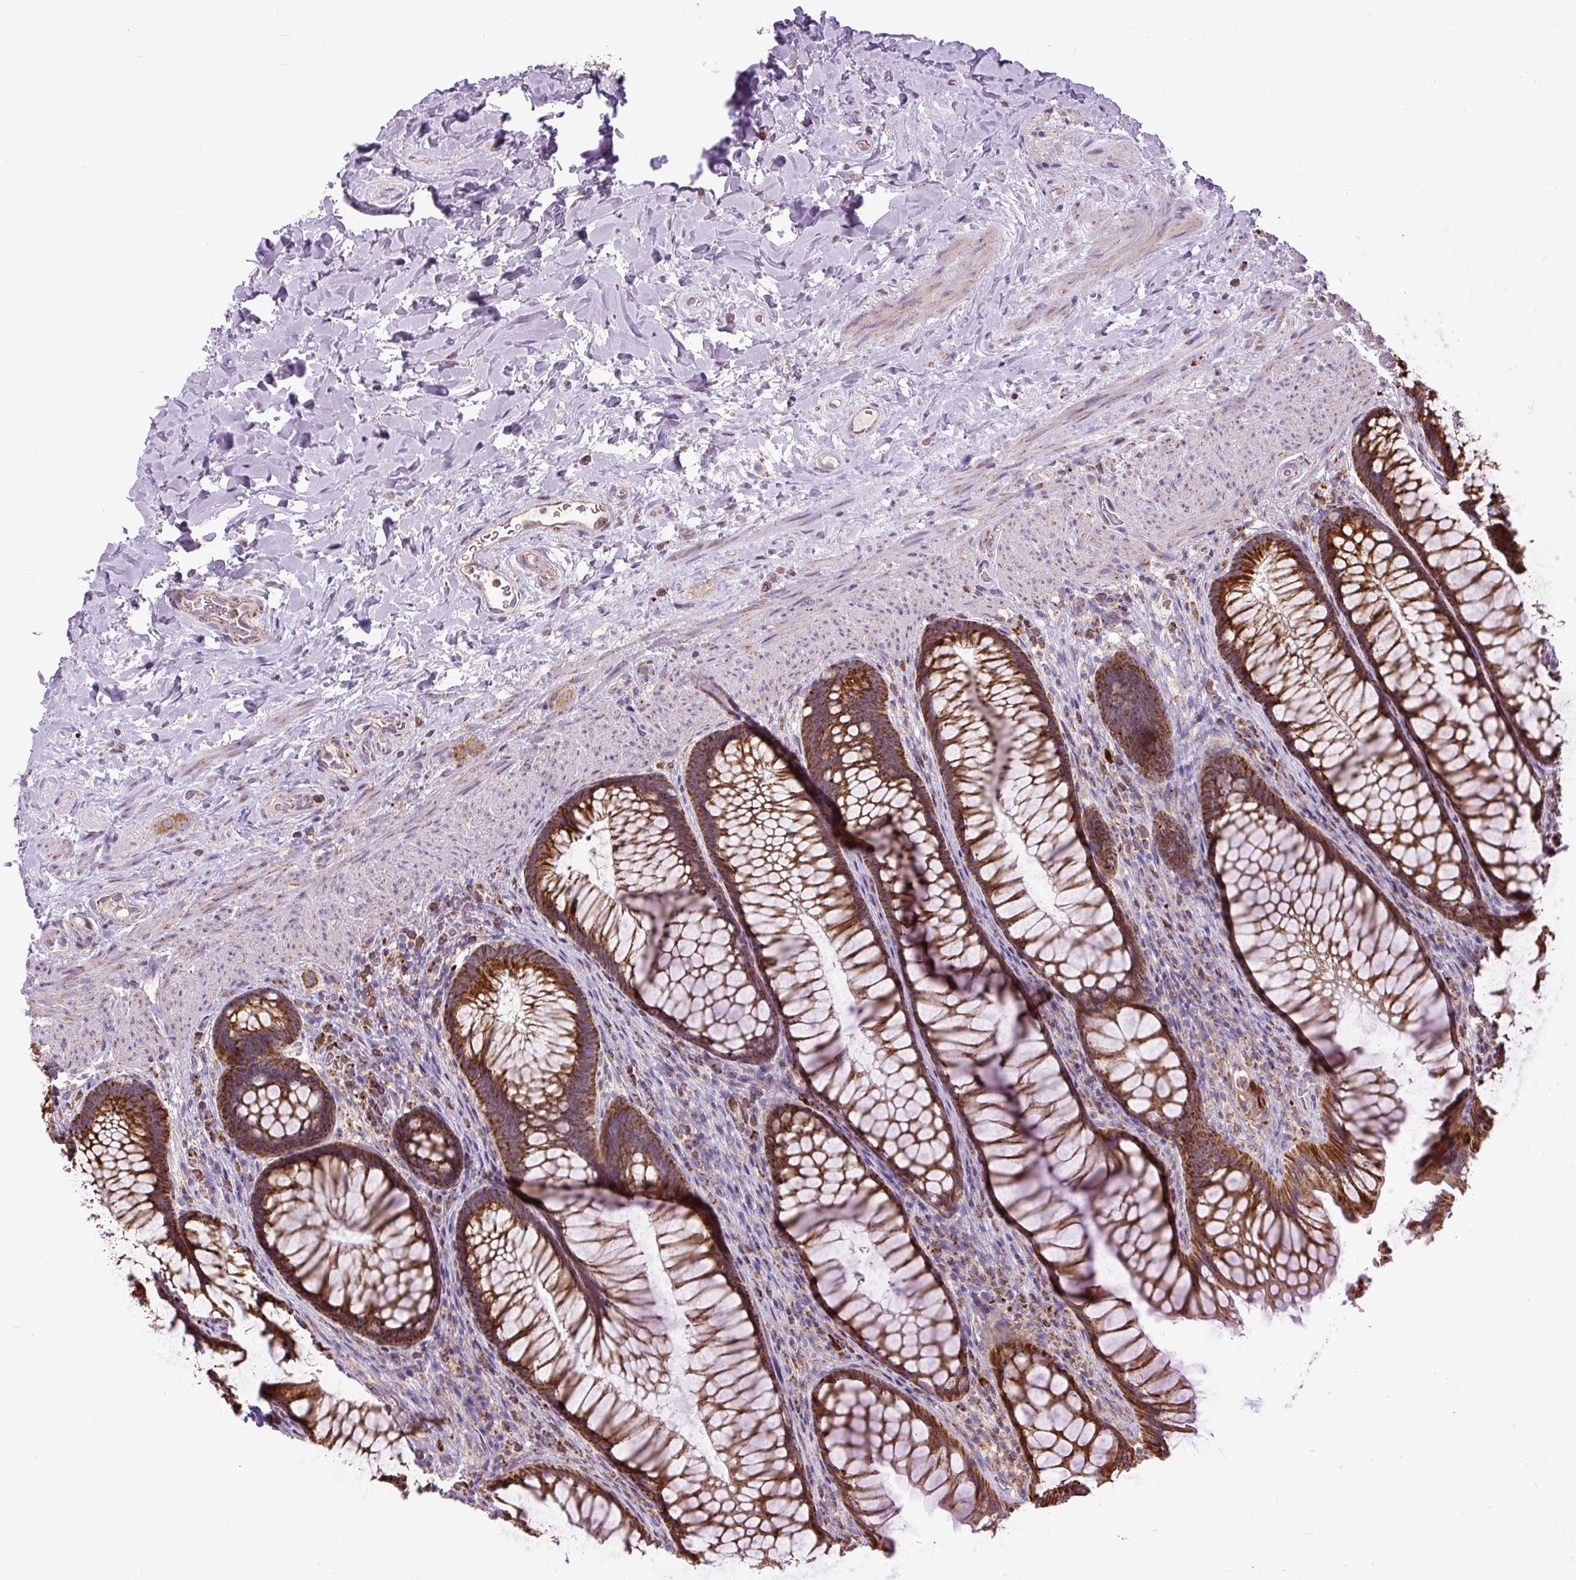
{"staining": {"intensity": "strong", "quantity": ">75%", "location": "cytoplasmic/membranous"}, "tissue": "rectum", "cell_type": "Glandular cells", "image_type": "normal", "snomed": [{"axis": "morphology", "description": "Normal tissue, NOS"}, {"axis": "topography", "description": "Rectum"}], "caption": "Immunohistochemistry (IHC) staining of unremarkable rectum, which displays high levels of strong cytoplasmic/membranous expression in approximately >75% of glandular cells indicating strong cytoplasmic/membranous protein expression. The staining was performed using DAB (3,3'-diaminobenzidine) (brown) for protein detection and nuclei were counterstained in hematoxylin (blue).", "gene": "TM2D3", "patient": {"sex": "male", "age": 53}}